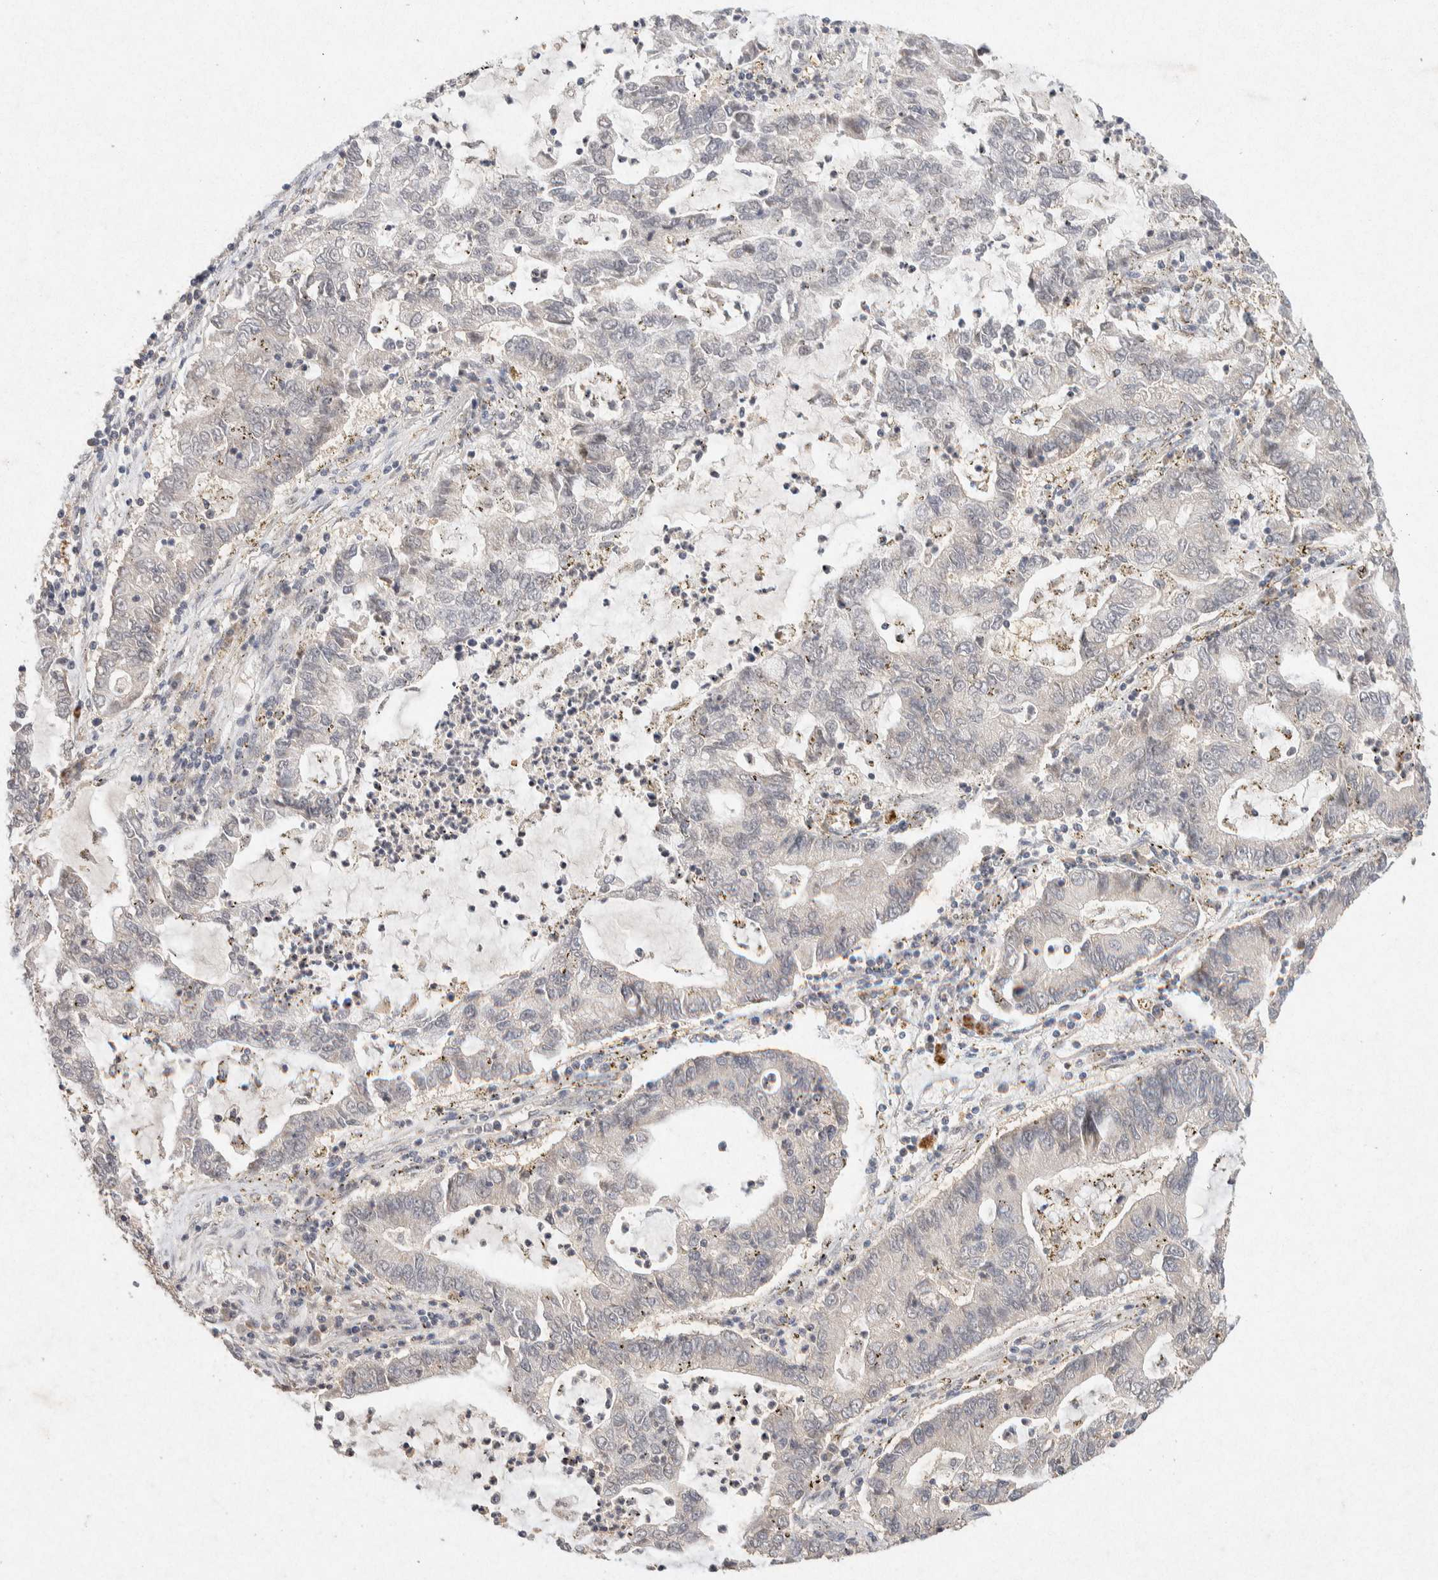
{"staining": {"intensity": "negative", "quantity": "none", "location": "none"}, "tissue": "lung cancer", "cell_type": "Tumor cells", "image_type": "cancer", "snomed": [{"axis": "morphology", "description": "Adenocarcinoma, NOS"}, {"axis": "topography", "description": "Lung"}], "caption": "This is an immunohistochemistry photomicrograph of human lung adenocarcinoma. There is no staining in tumor cells.", "gene": "GNAI1", "patient": {"sex": "female", "age": 51}}